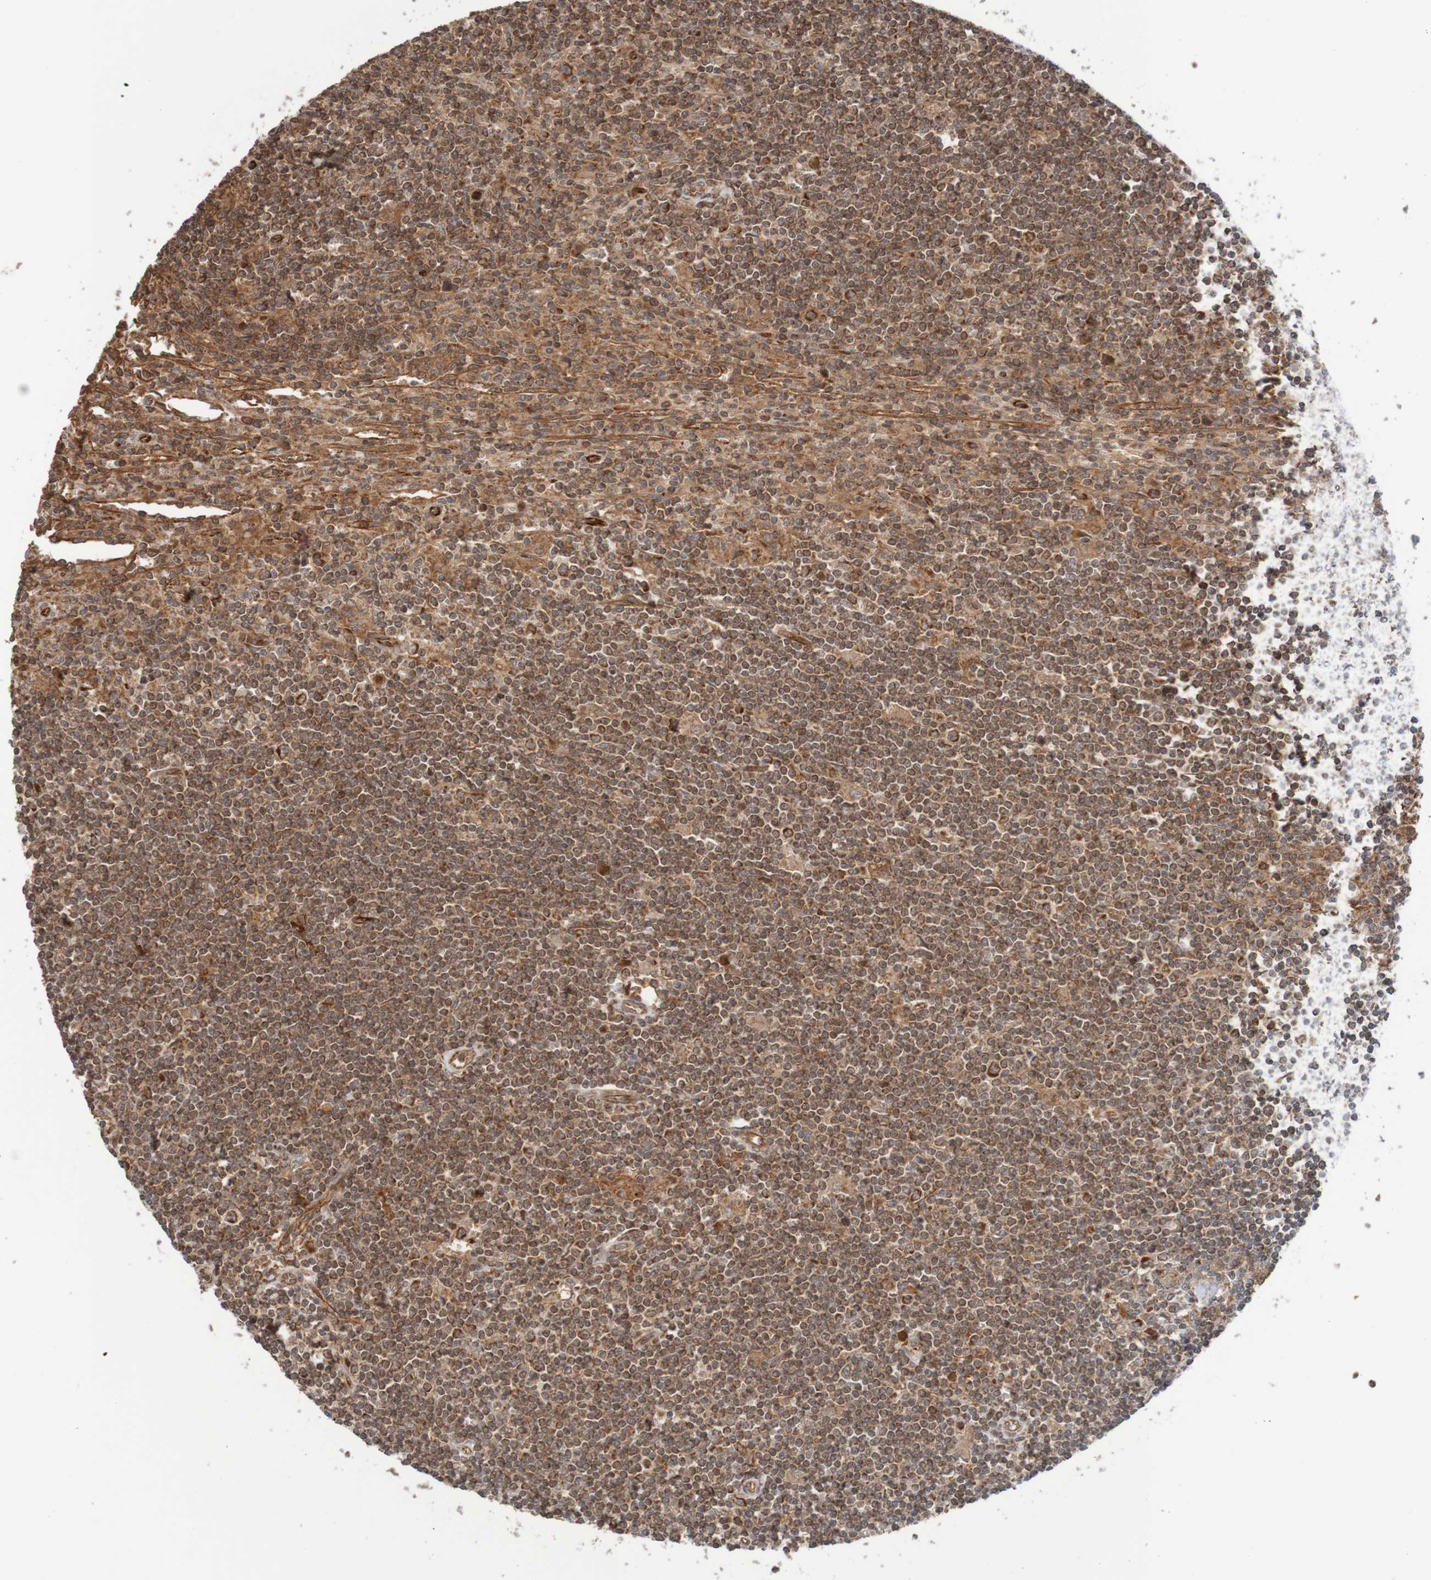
{"staining": {"intensity": "strong", "quantity": ">75%", "location": "cytoplasmic/membranous"}, "tissue": "lymphoma", "cell_type": "Tumor cells", "image_type": "cancer", "snomed": [{"axis": "morphology", "description": "Malignant lymphoma, non-Hodgkin's type, Low grade"}, {"axis": "topography", "description": "Spleen"}], "caption": "Protein staining exhibits strong cytoplasmic/membranous staining in about >75% of tumor cells in lymphoma.", "gene": "MRPL52", "patient": {"sex": "male", "age": 76}}